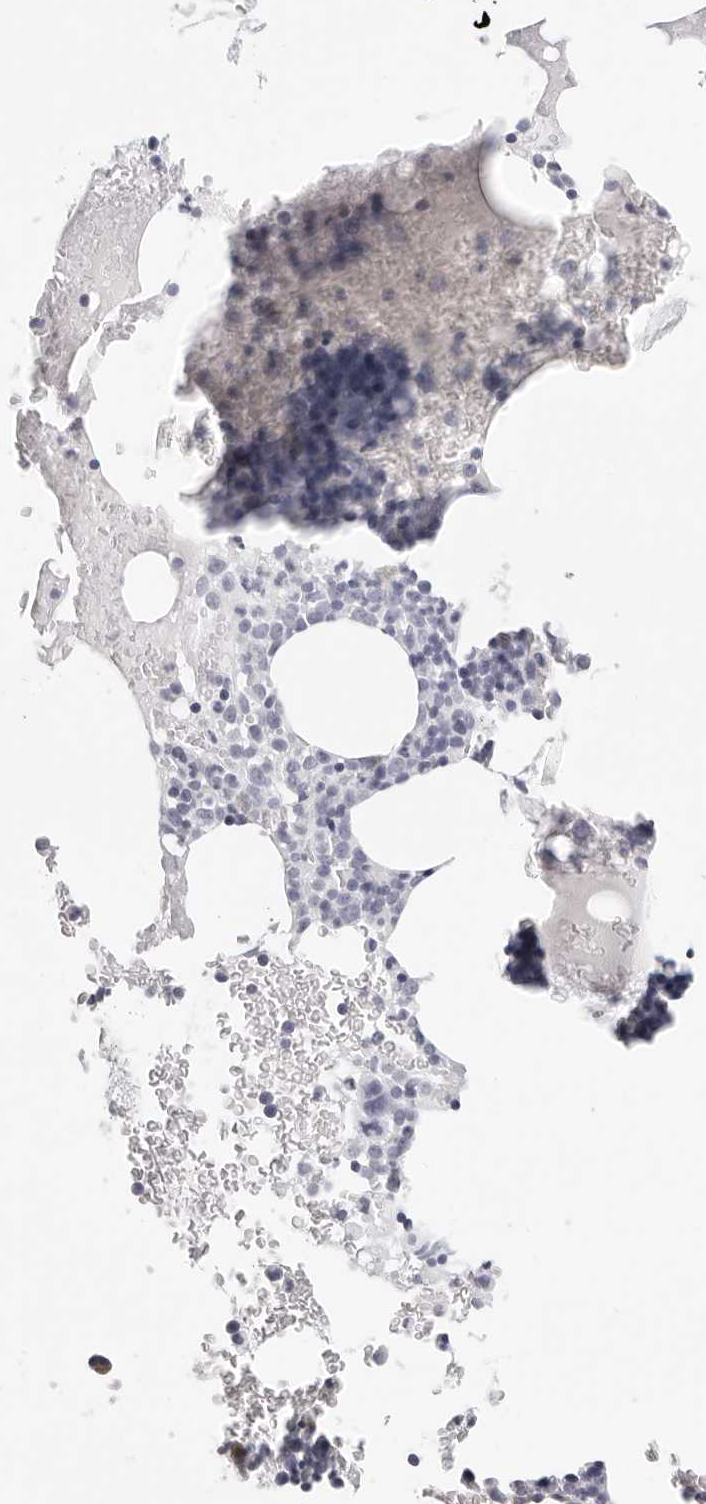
{"staining": {"intensity": "negative", "quantity": "none", "location": "none"}, "tissue": "bone marrow", "cell_type": "Hematopoietic cells", "image_type": "normal", "snomed": [{"axis": "morphology", "description": "Normal tissue, NOS"}, {"axis": "topography", "description": "Bone marrow"}], "caption": "Bone marrow stained for a protein using IHC displays no expression hematopoietic cells.", "gene": "AGMAT", "patient": {"sex": "male", "age": 73}}